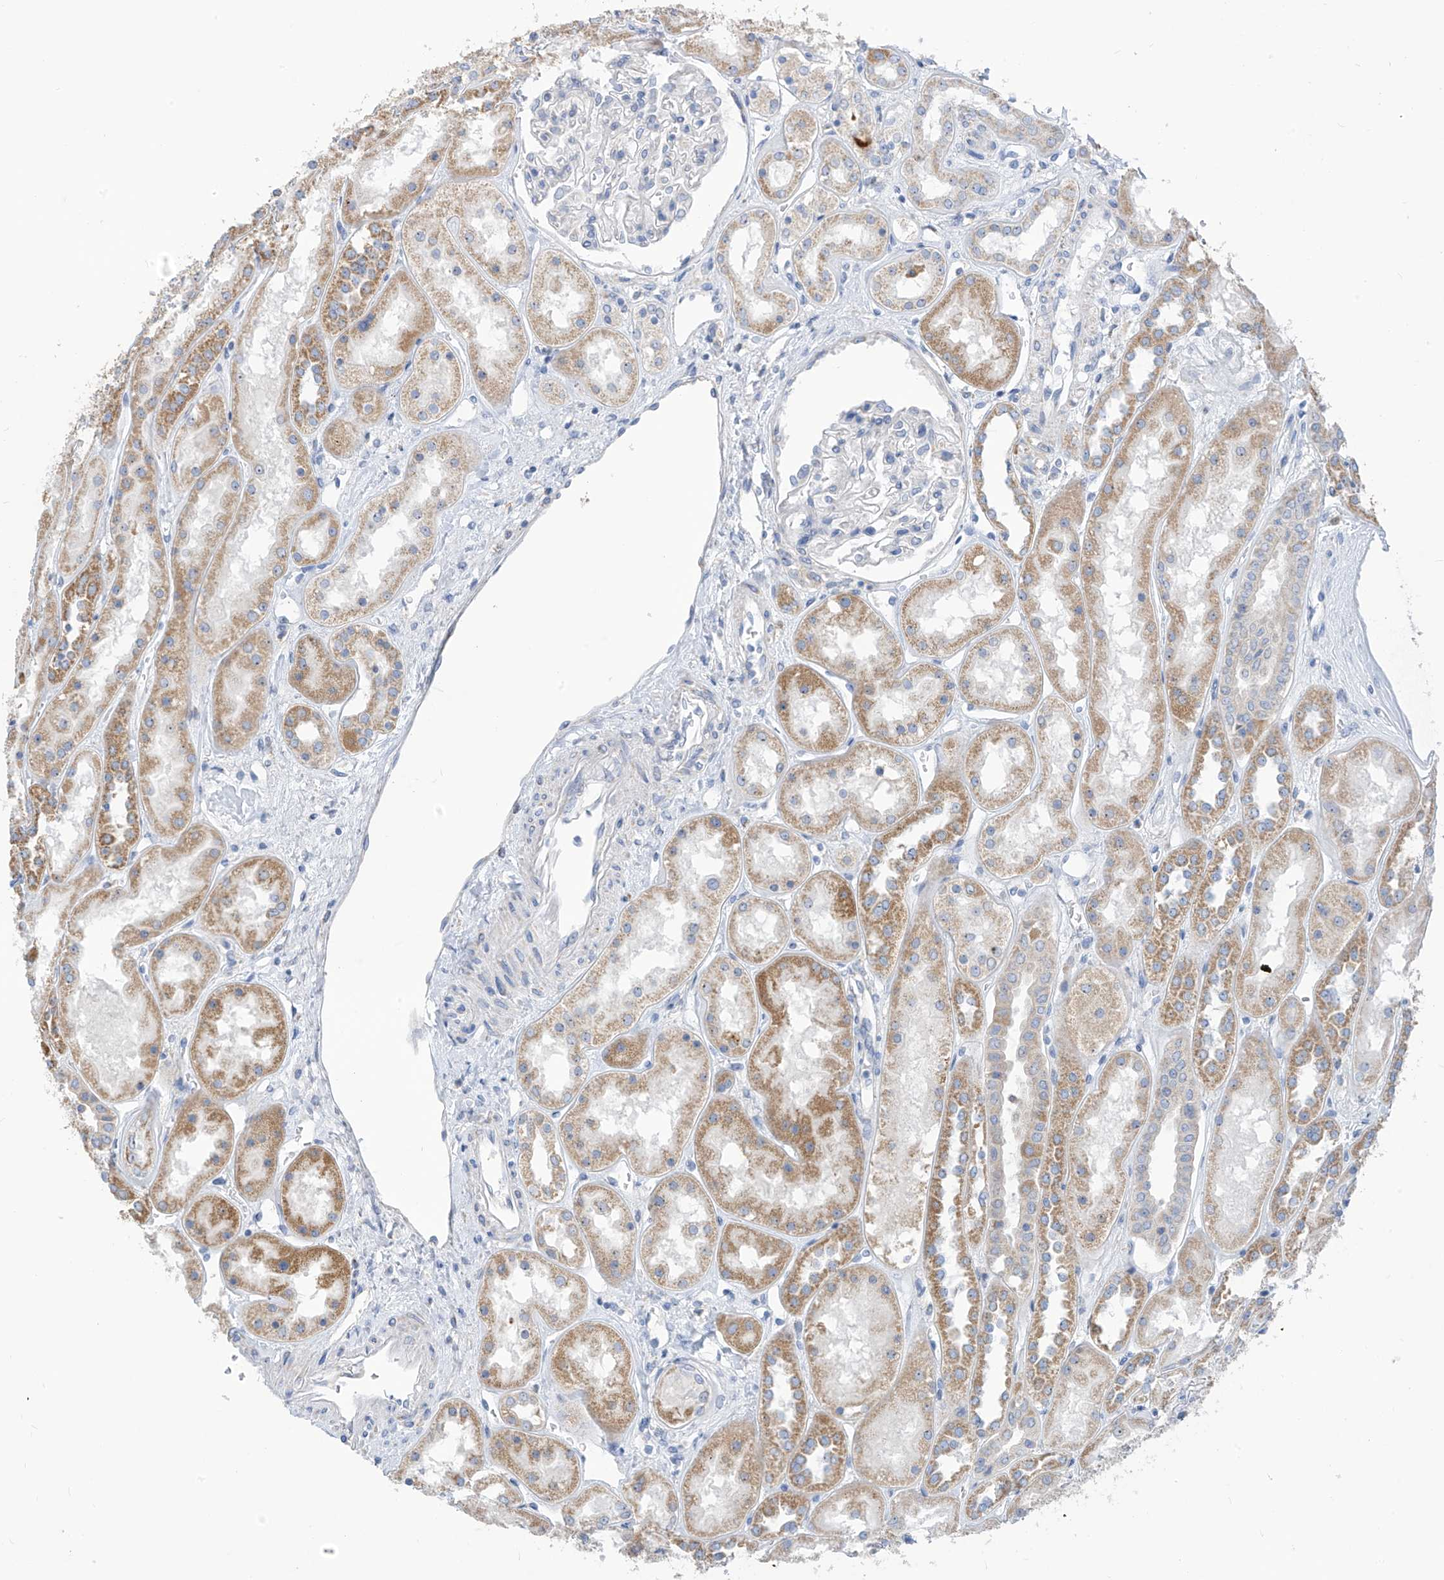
{"staining": {"intensity": "negative", "quantity": "none", "location": "none"}, "tissue": "kidney", "cell_type": "Cells in glomeruli", "image_type": "normal", "snomed": [{"axis": "morphology", "description": "Normal tissue, NOS"}, {"axis": "topography", "description": "Kidney"}], "caption": "Cells in glomeruli are negative for protein expression in normal human kidney. Brightfield microscopy of immunohistochemistry (IHC) stained with DAB (3,3'-diaminobenzidine) (brown) and hematoxylin (blue), captured at high magnification.", "gene": "ZNF404", "patient": {"sex": "male", "age": 70}}